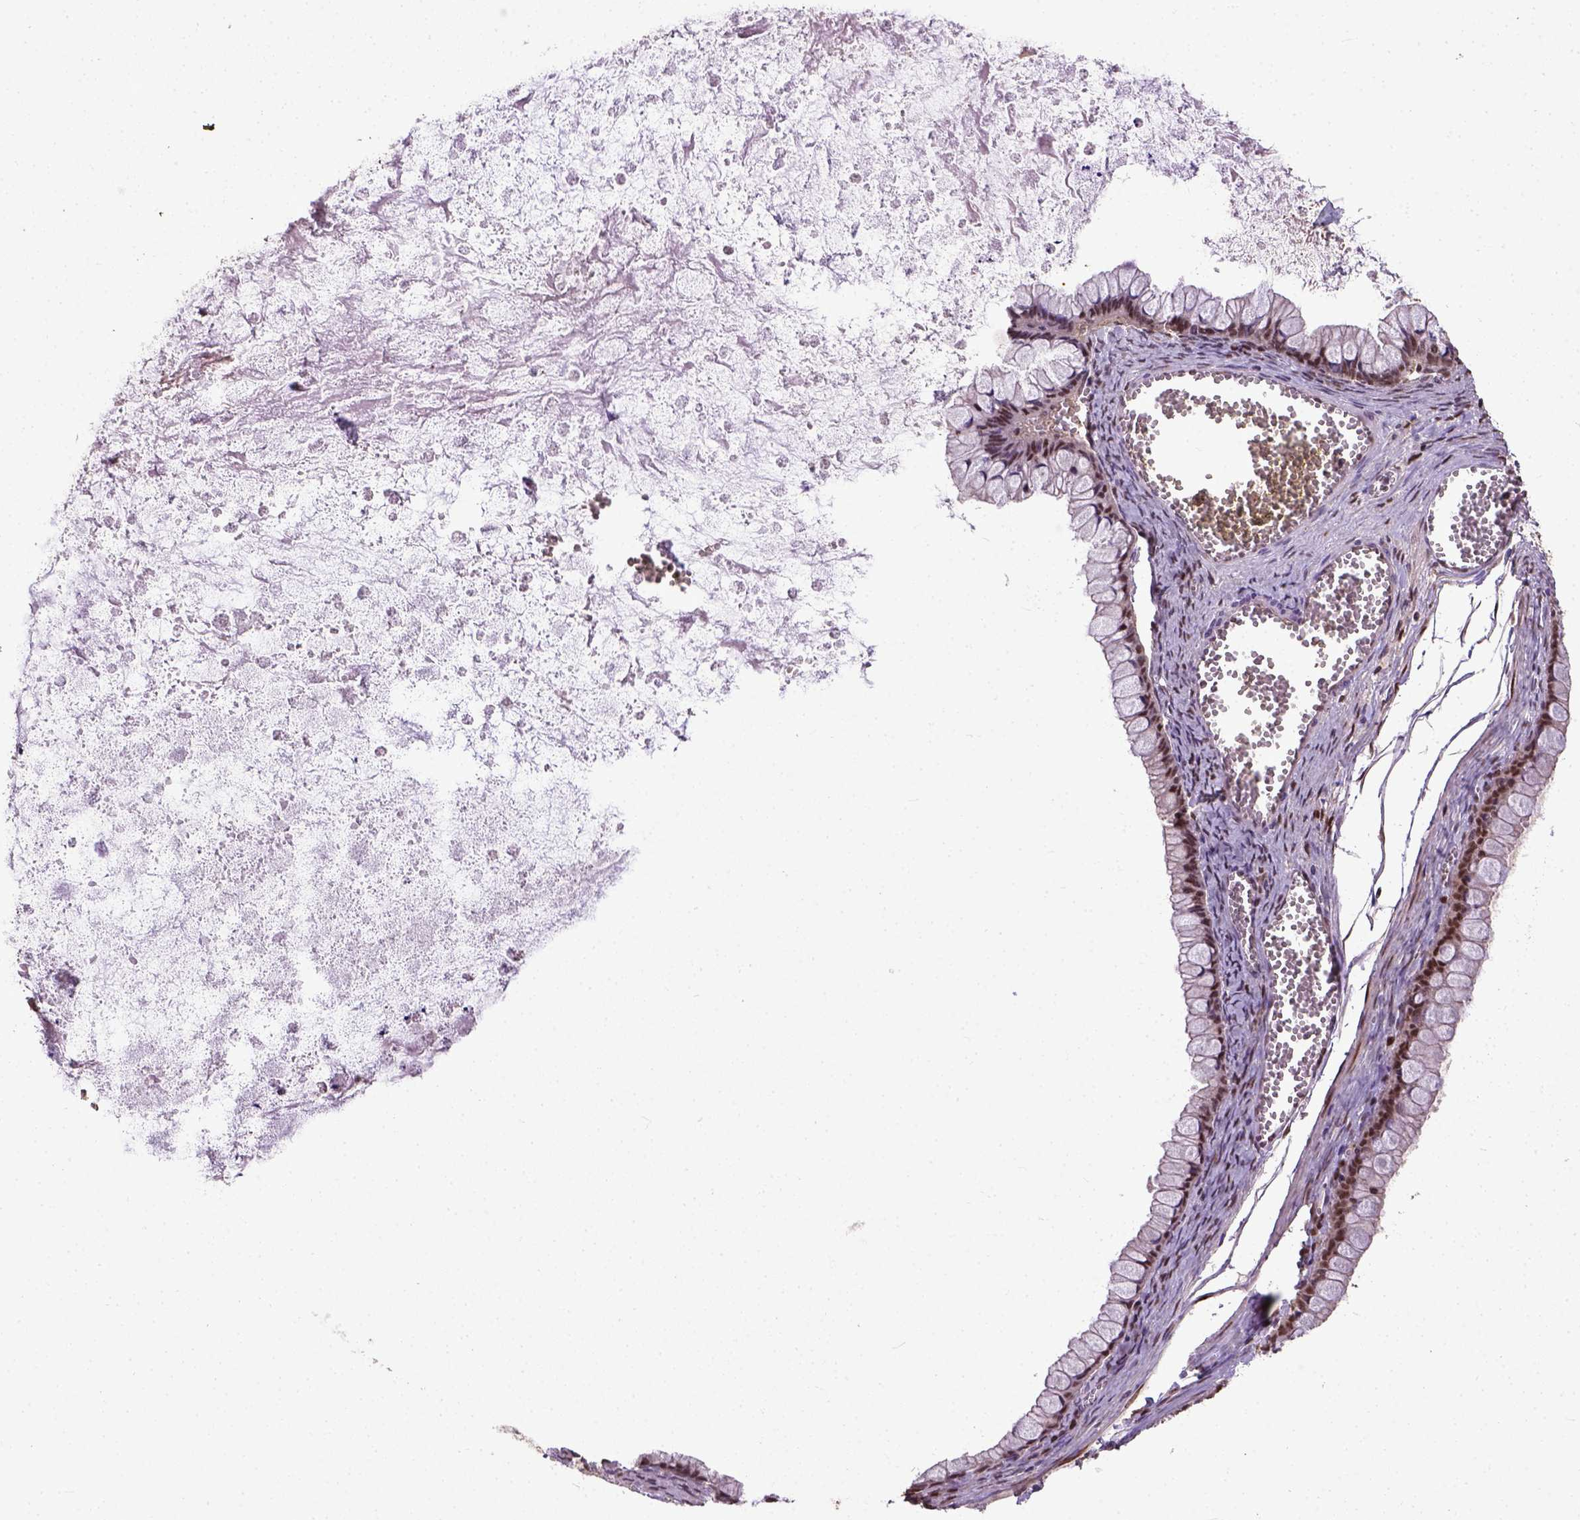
{"staining": {"intensity": "moderate", "quantity": "25%-75%", "location": "nuclear"}, "tissue": "ovarian cancer", "cell_type": "Tumor cells", "image_type": "cancer", "snomed": [{"axis": "morphology", "description": "Cystadenocarcinoma, mucinous, NOS"}, {"axis": "topography", "description": "Ovary"}], "caption": "Ovarian cancer stained with a brown dye displays moderate nuclear positive staining in about 25%-75% of tumor cells.", "gene": "UBA3", "patient": {"sex": "female", "age": 67}}